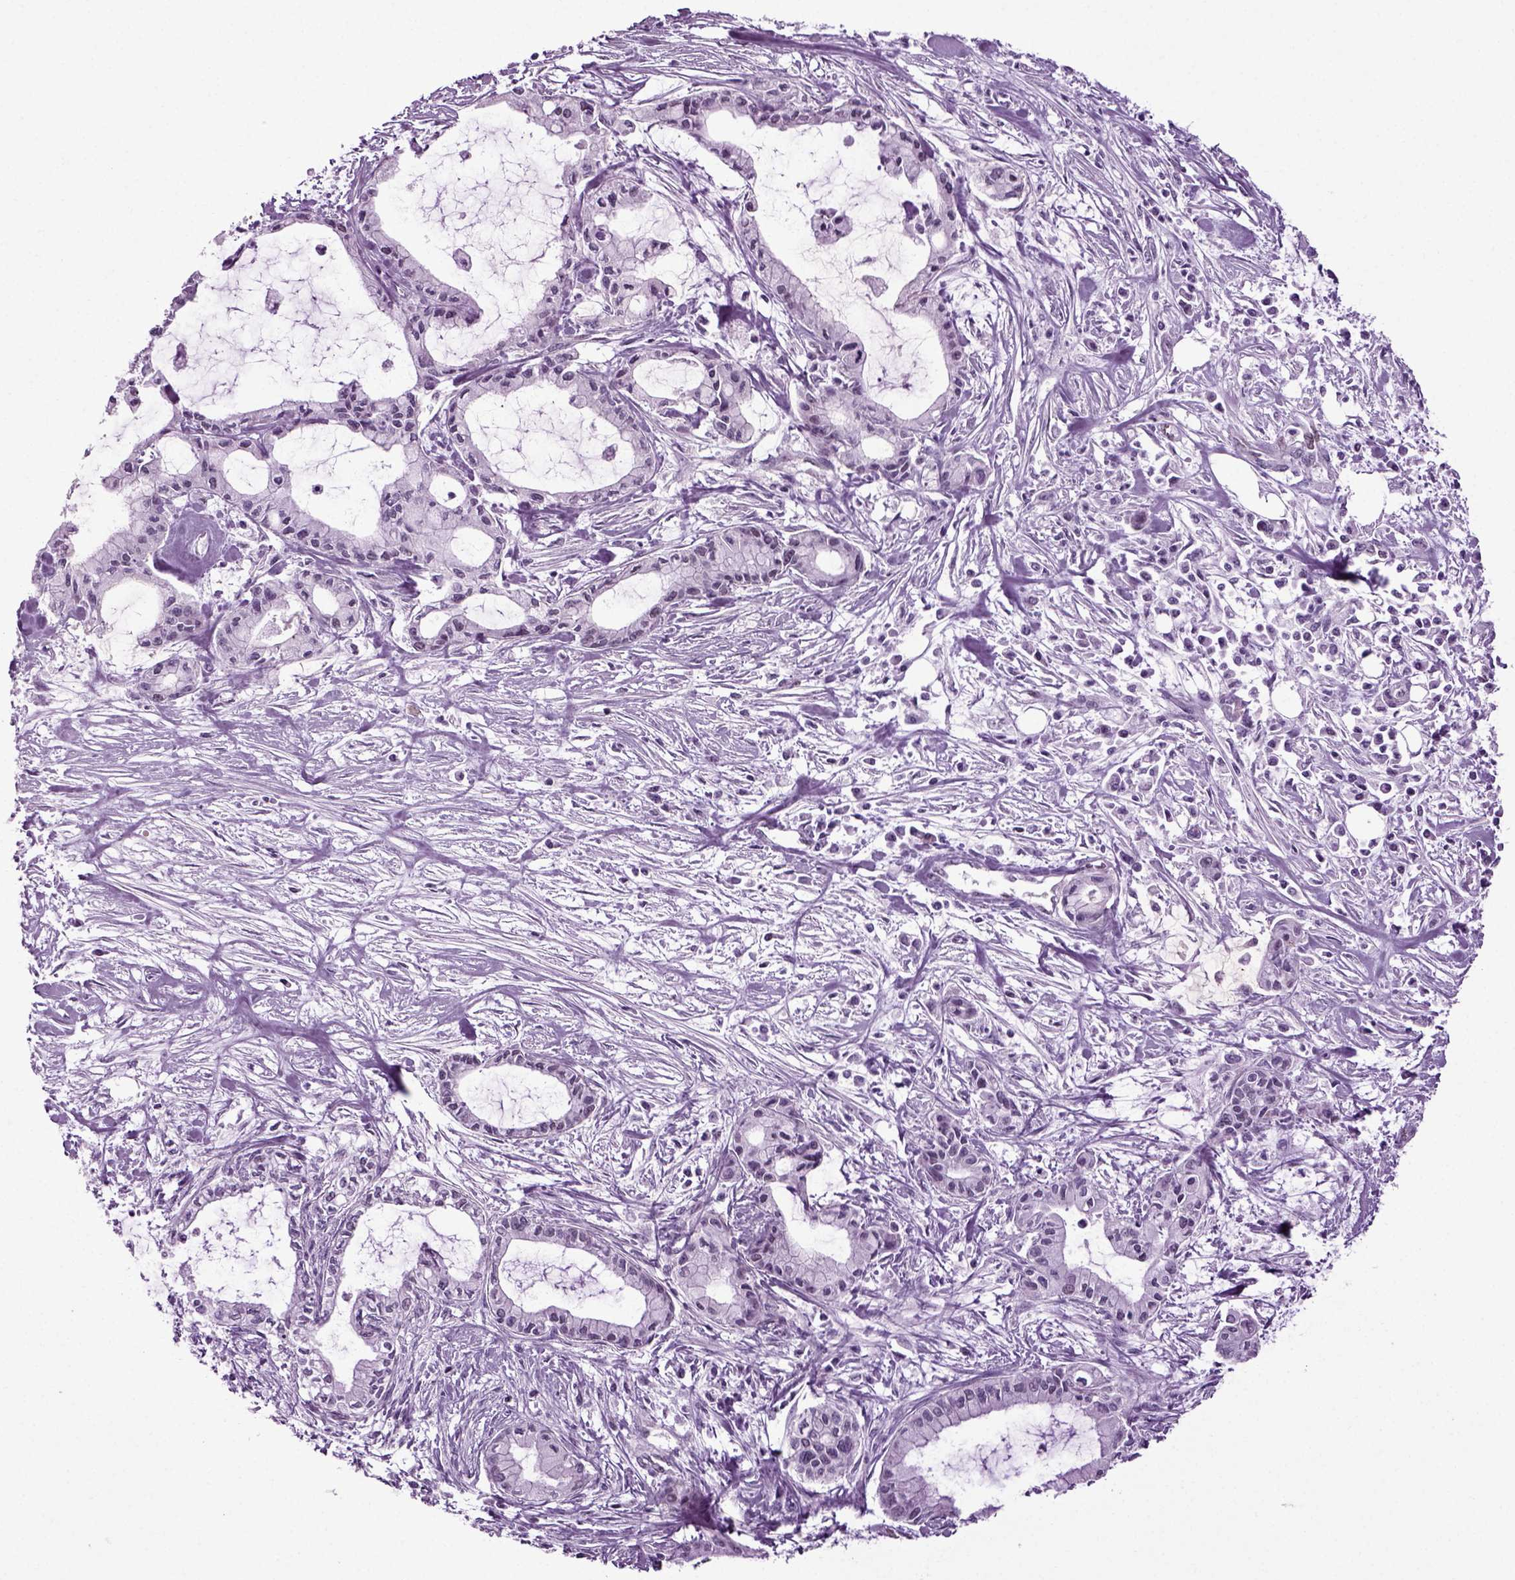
{"staining": {"intensity": "negative", "quantity": "none", "location": "none"}, "tissue": "pancreatic cancer", "cell_type": "Tumor cells", "image_type": "cancer", "snomed": [{"axis": "morphology", "description": "Adenocarcinoma, NOS"}, {"axis": "topography", "description": "Pancreas"}], "caption": "Pancreatic cancer stained for a protein using IHC displays no expression tumor cells.", "gene": "RFX3", "patient": {"sex": "male", "age": 48}}